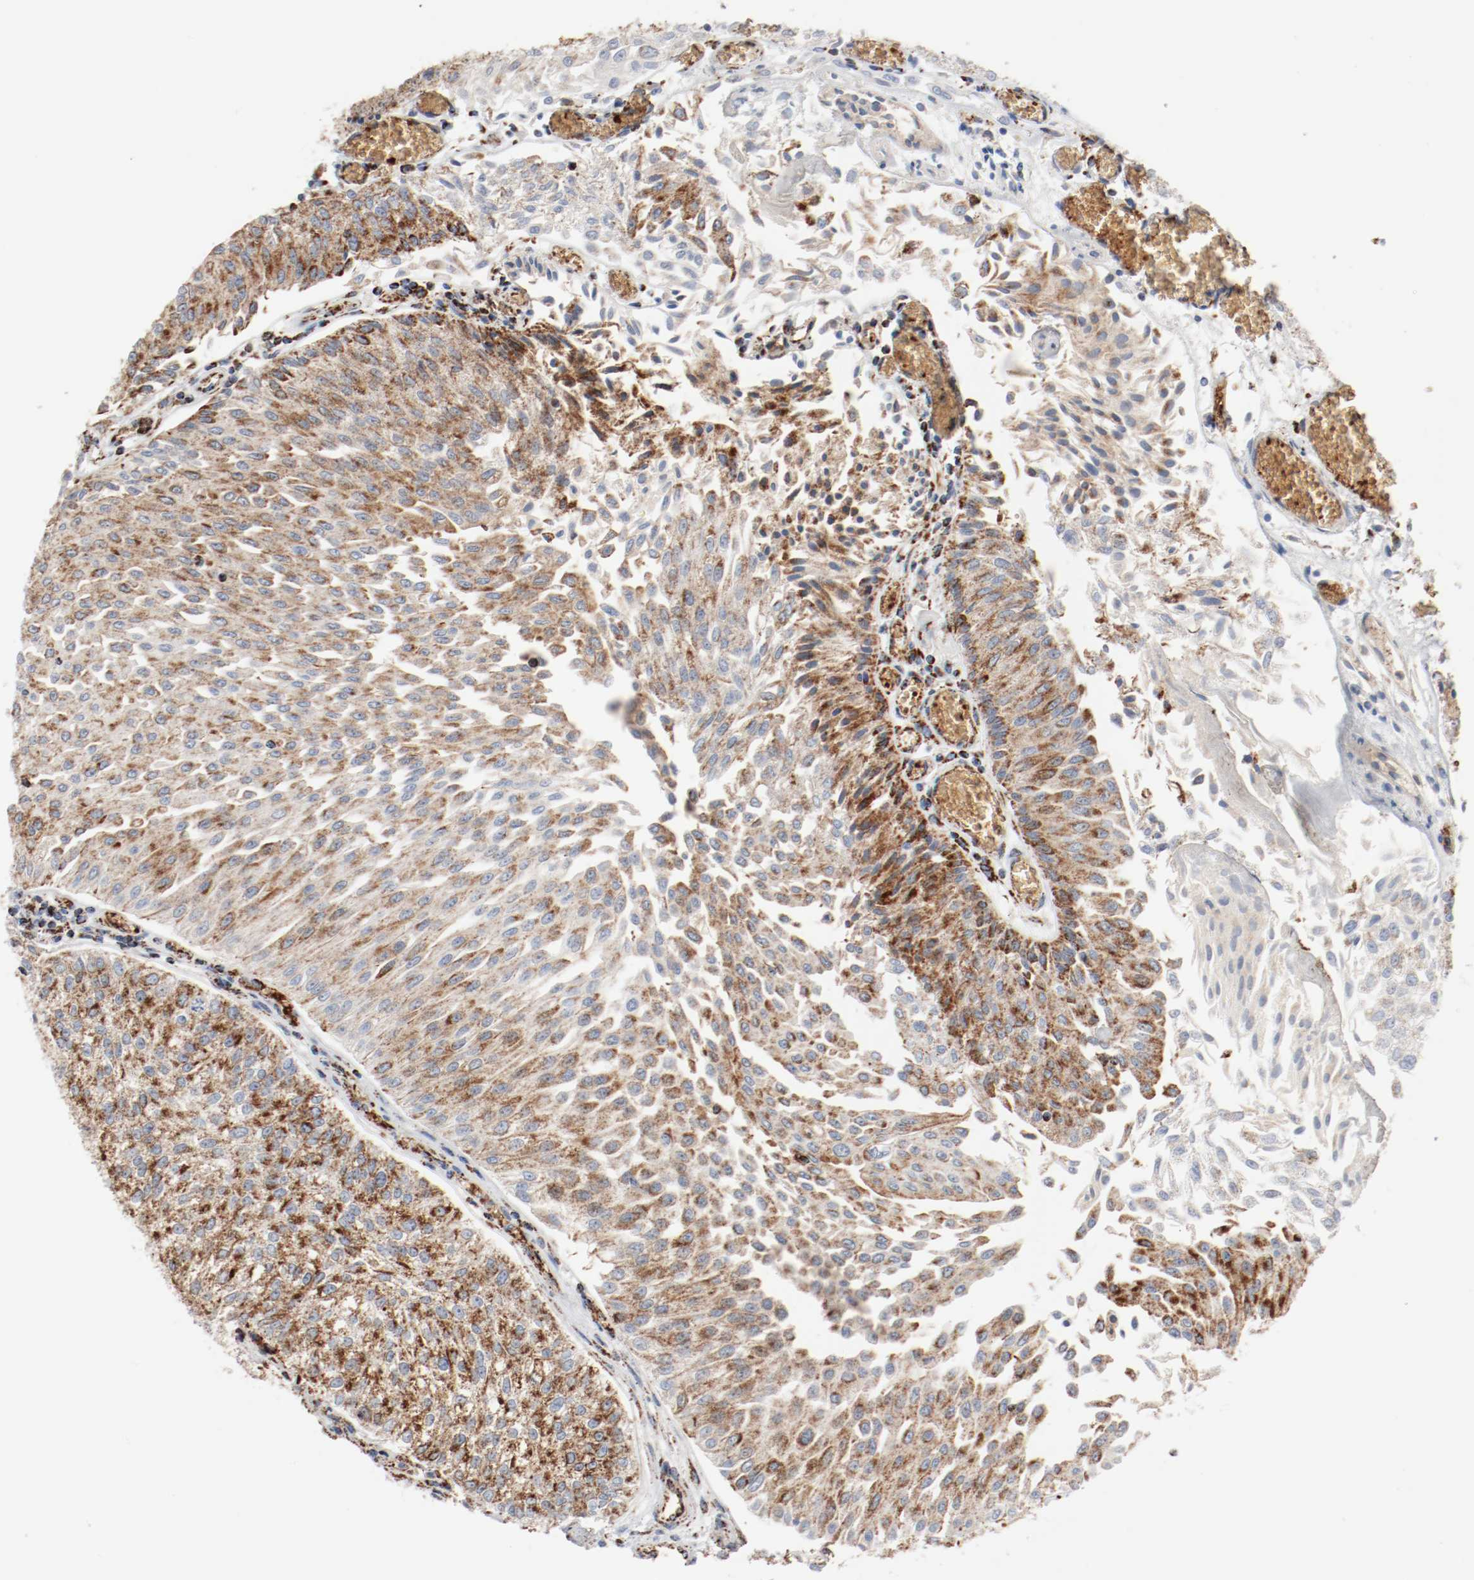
{"staining": {"intensity": "moderate", "quantity": ">75%", "location": "cytoplasmic/membranous"}, "tissue": "urothelial cancer", "cell_type": "Tumor cells", "image_type": "cancer", "snomed": [{"axis": "morphology", "description": "Urothelial carcinoma, Low grade"}, {"axis": "topography", "description": "Urinary bladder"}], "caption": "Human urothelial cancer stained for a protein (brown) displays moderate cytoplasmic/membranous positive positivity in about >75% of tumor cells.", "gene": "NDUFB8", "patient": {"sex": "male", "age": 86}}